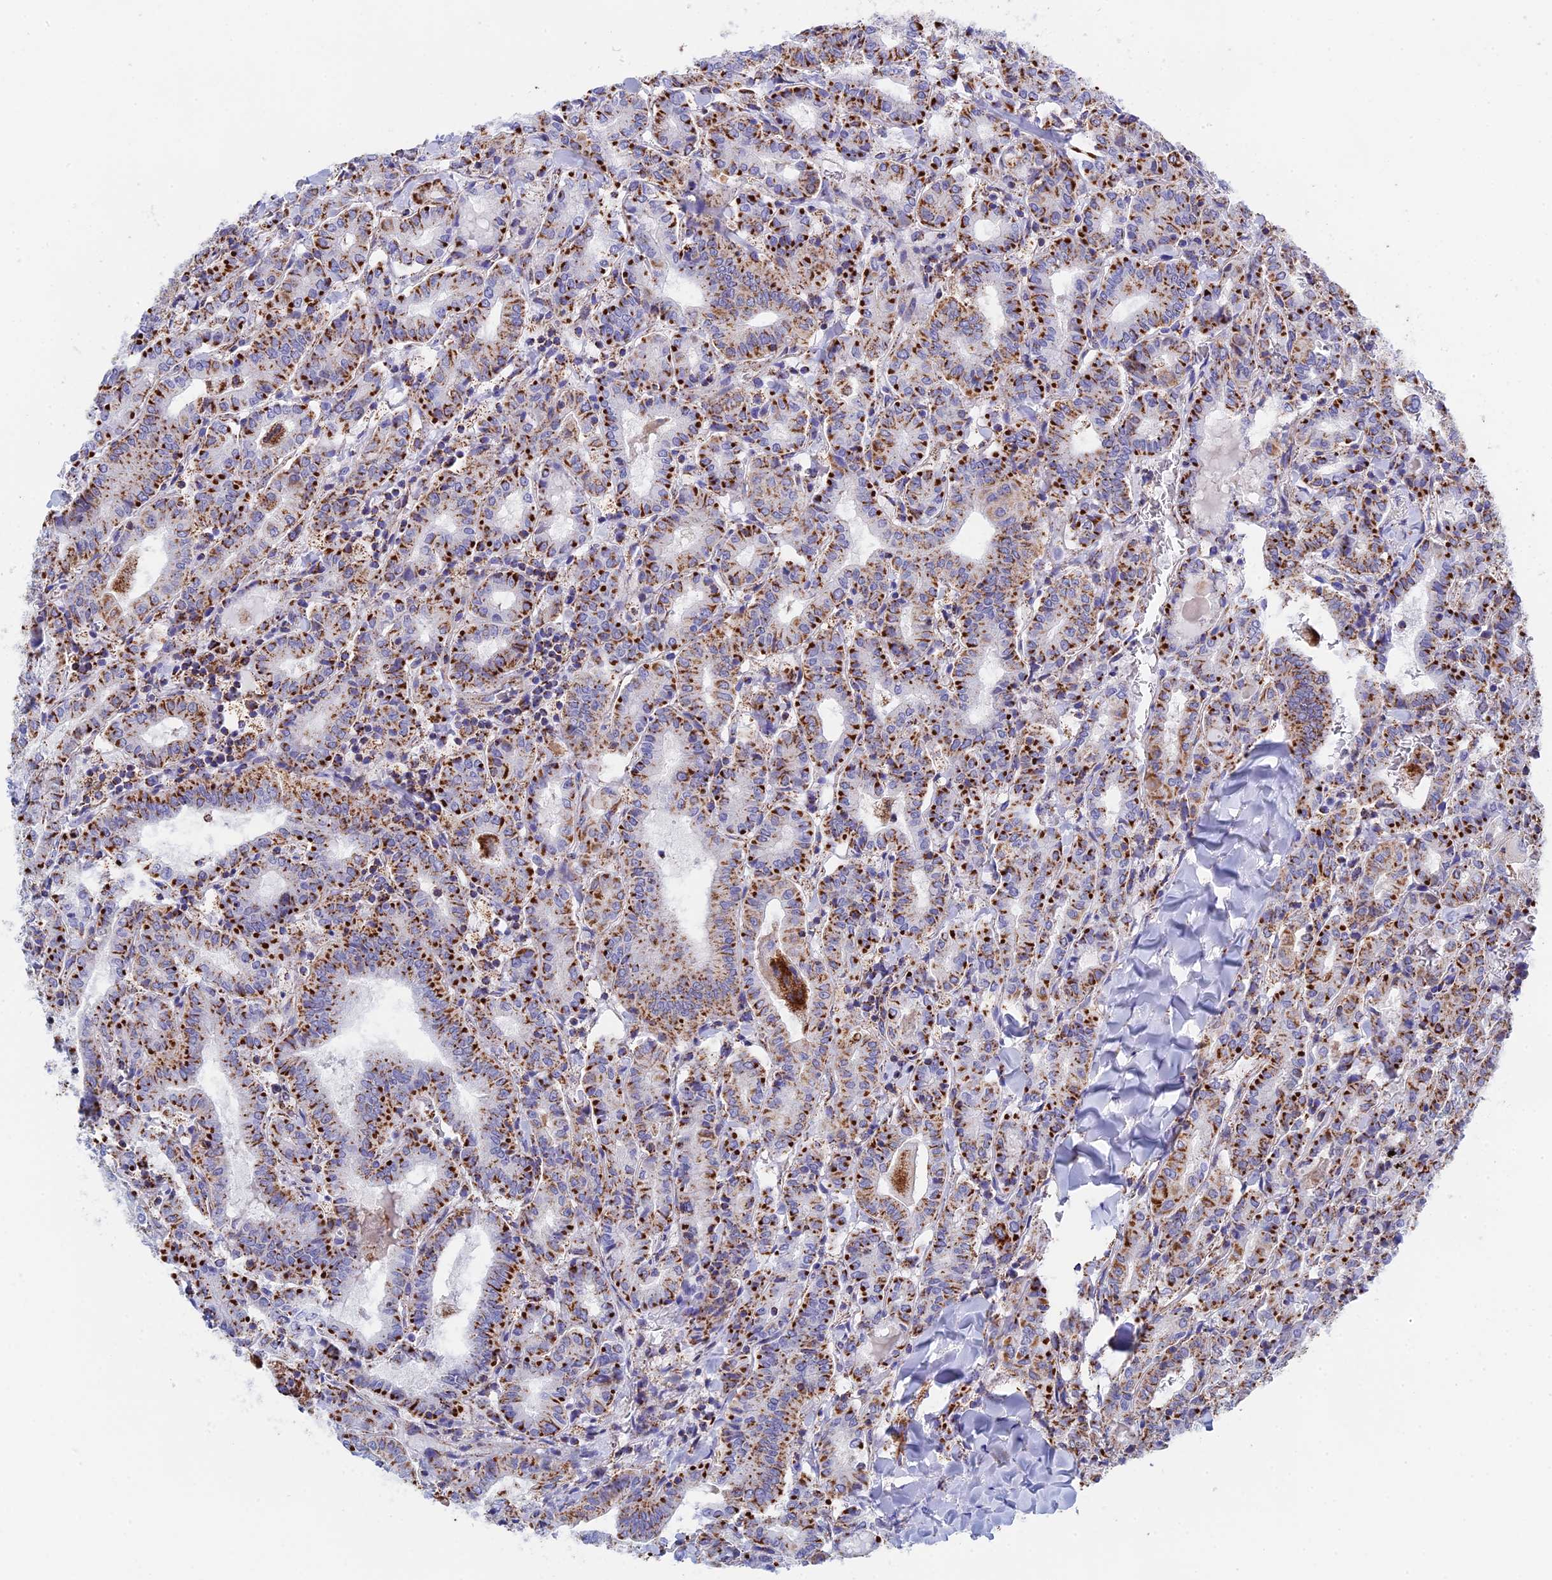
{"staining": {"intensity": "strong", "quantity": ">75%", "location": "cytoplasmic/membranous"}, "tissue": "thyroid cancer", "cell_type": "Tumor cells", "image_type": "cancer", "snomed": [{"axis": "morphology", "description": "Papillary adenocarcinoma, NOS"}, {"axis": "topography", "description": "Thyroid gland"}], "caption": "Immunohistochemistry photomicrograph of neoplastic tissue: human papillary adenocarcinoma (thyroid) stained using immunohistochemistry (IHC) exhibits high levels of strong protein expression localized specifically in the cytoplasmic/membranous of tumor cells, appearing as a cytoplasmic/membranous brown color.", "gene": "NDUFA5", "patient": {"sex": "female", "age": 72}}